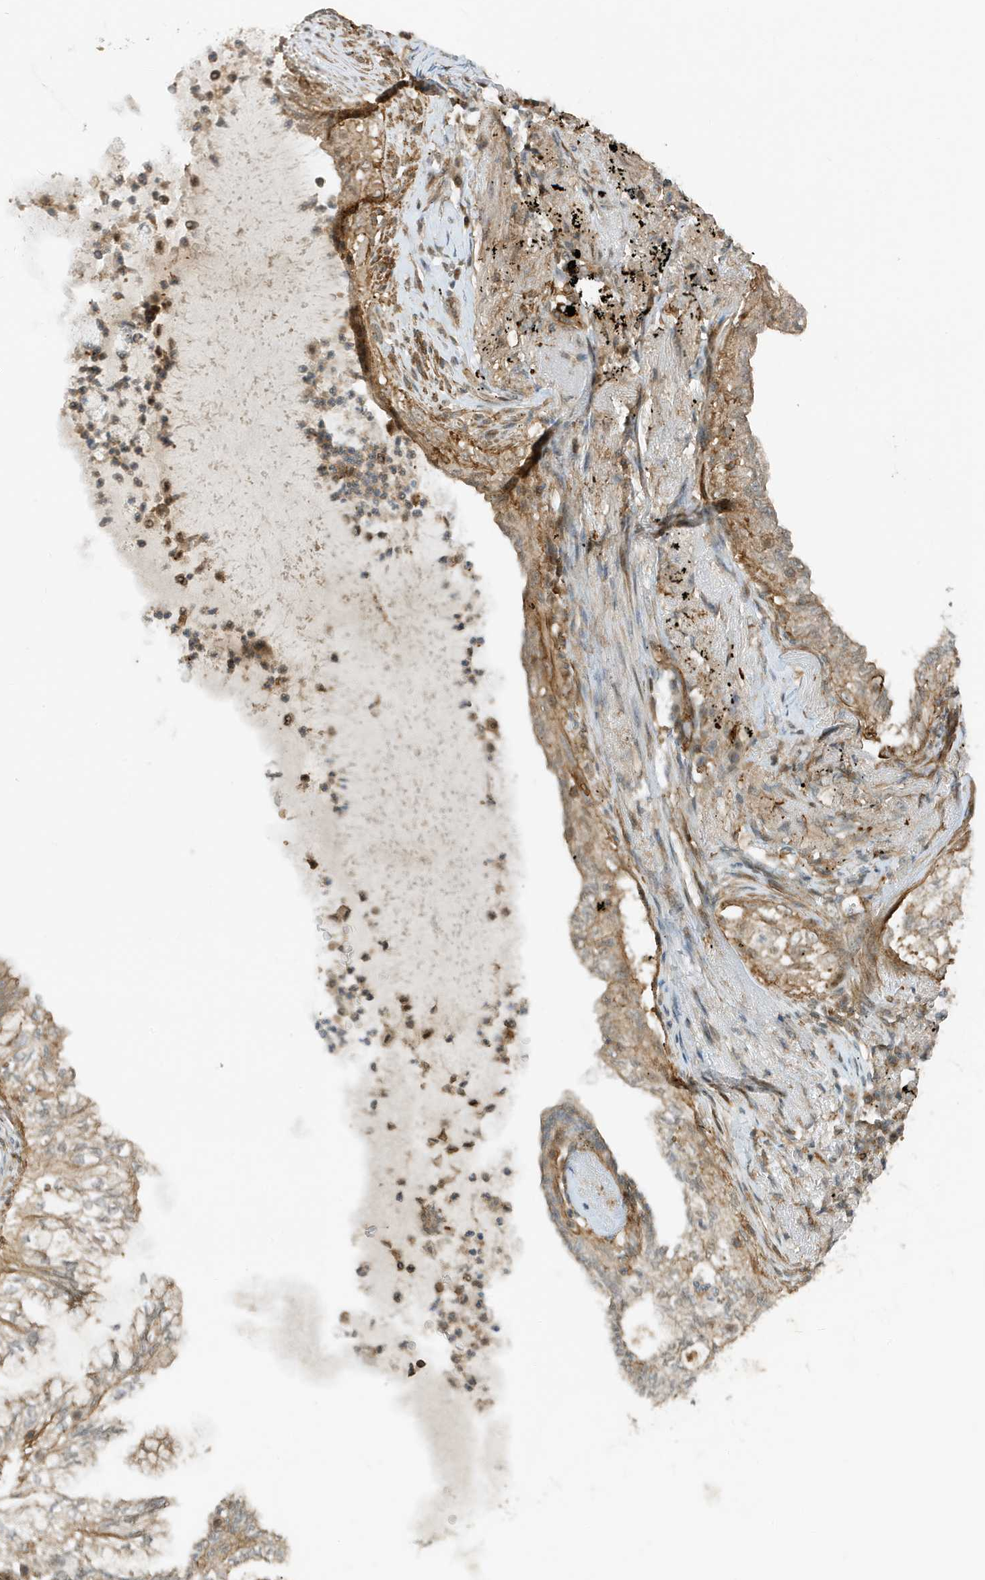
{"staining": {"intensity": "moderate", "quantity": ">75%", "location": "cytoplasmic/membranous"}, "tissue": "lung cancer", "cell_type": "Tumor cells", "image_type": "cancer", "snomed": [{"axis": "morphology", "description": "Adenocarcinoma, NOS"}, {"axis": "topography", "description": "Lung"}], "caption": "Approximately >75% of tumor cells in lung adenocarcinoma show moderate cytoplasmic/membranous protein positivity as visualized by brown immunohistochemical staining.", "gene": "TATDN3", "patient": {"sex": "female", "age": 70}}